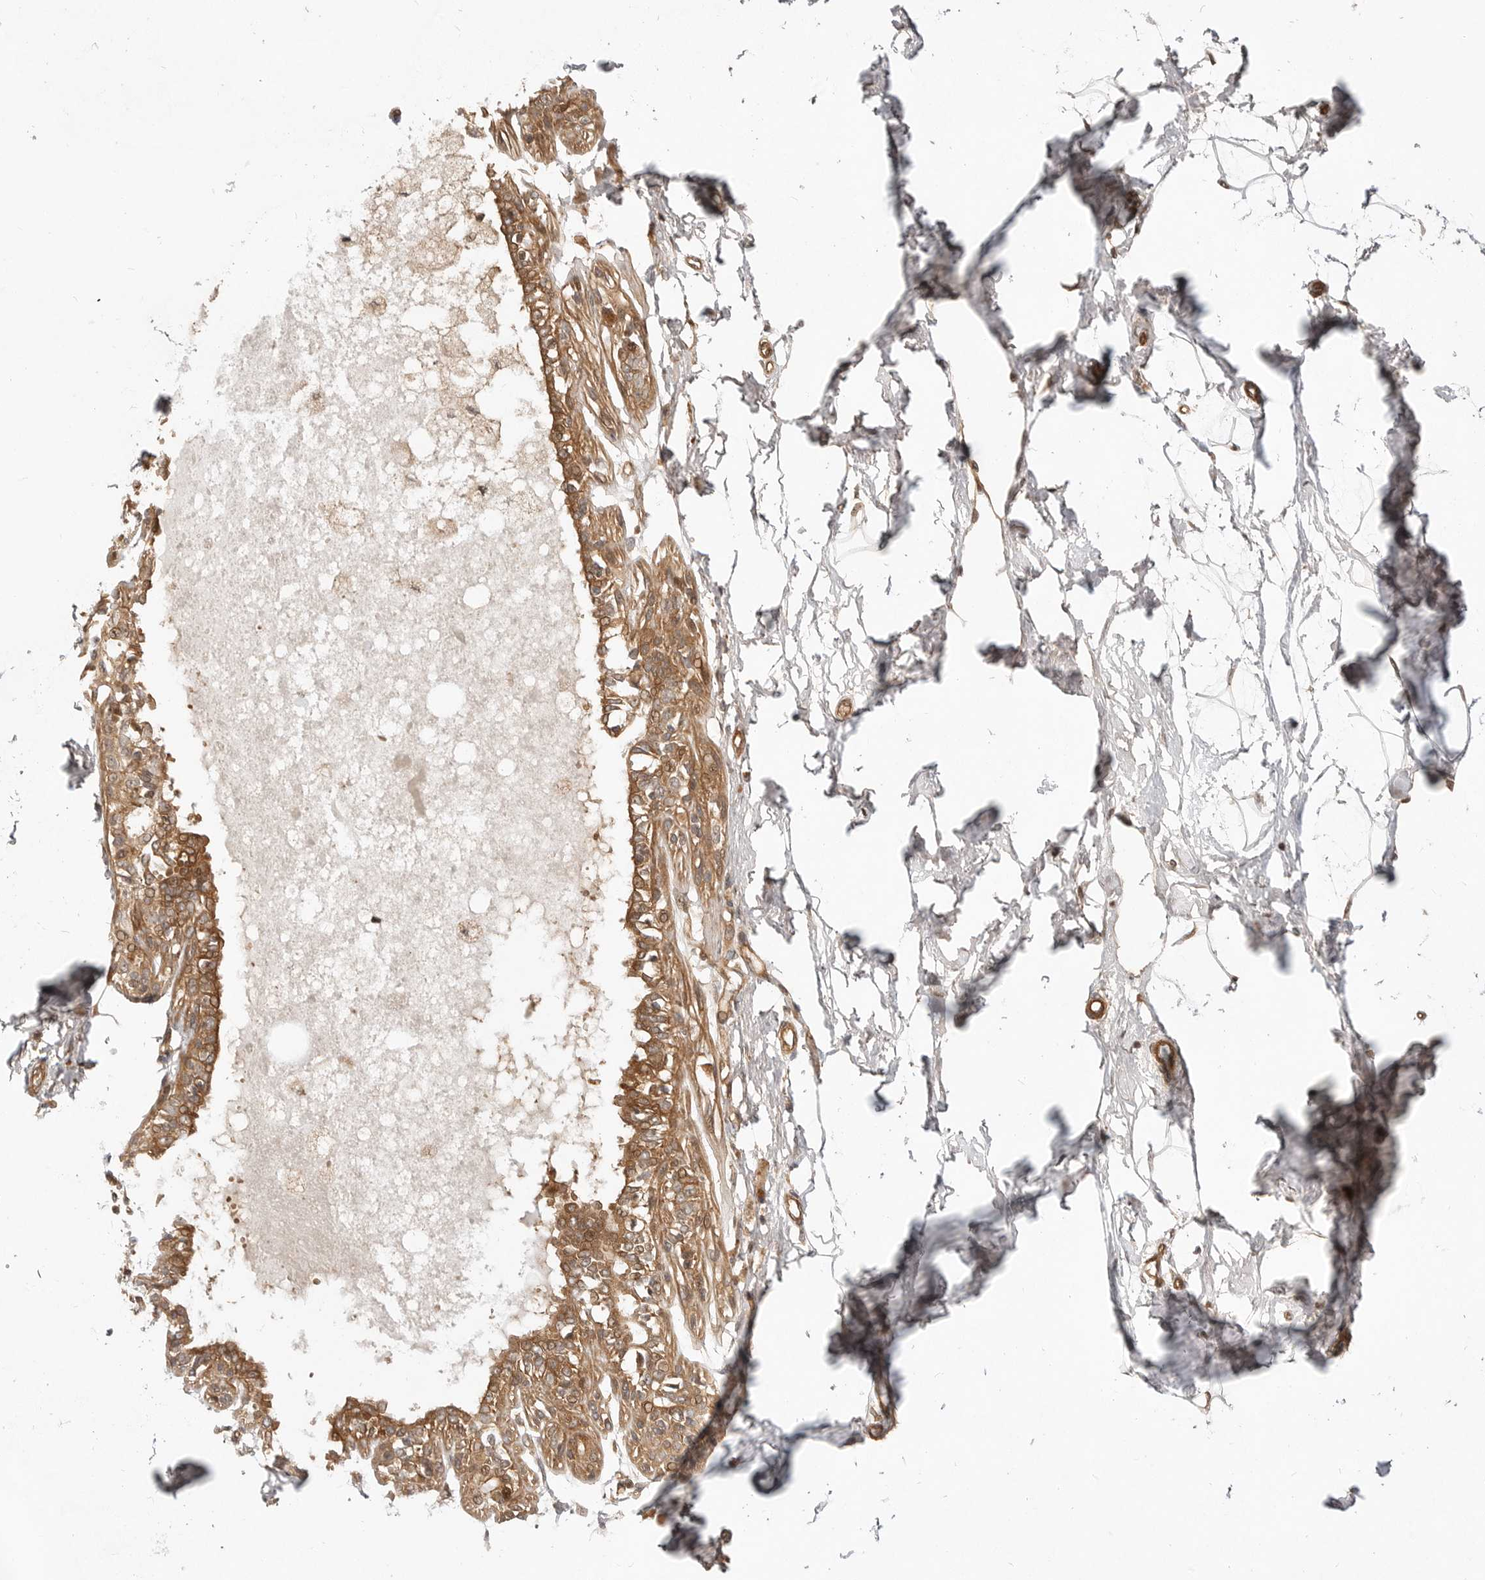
{"staining": {"intensity": "moderate", "quantity": "25%-75%", "location": "cytoplasmic/membranous,nuclear"}, "tissue": "breast", "cell_type": "Adipocytes", "image_type": "normal", "snomed": [{"axis": "morphology", "description": "Normal tissue, NOS"}, {"axis": "topography", "description": "Breast"}], "caption": "High-magnification brightfield microscopy of benign breast stained with DAB (brown) and counterstained with hematoxylin (blue). adipocytes exhibit moderate cytoplasmic/membranous,nuclear staining is identified in about25%-75% of cells.", "gene": "ADPRS", "patient": {"sex": "female", "age": 45}}